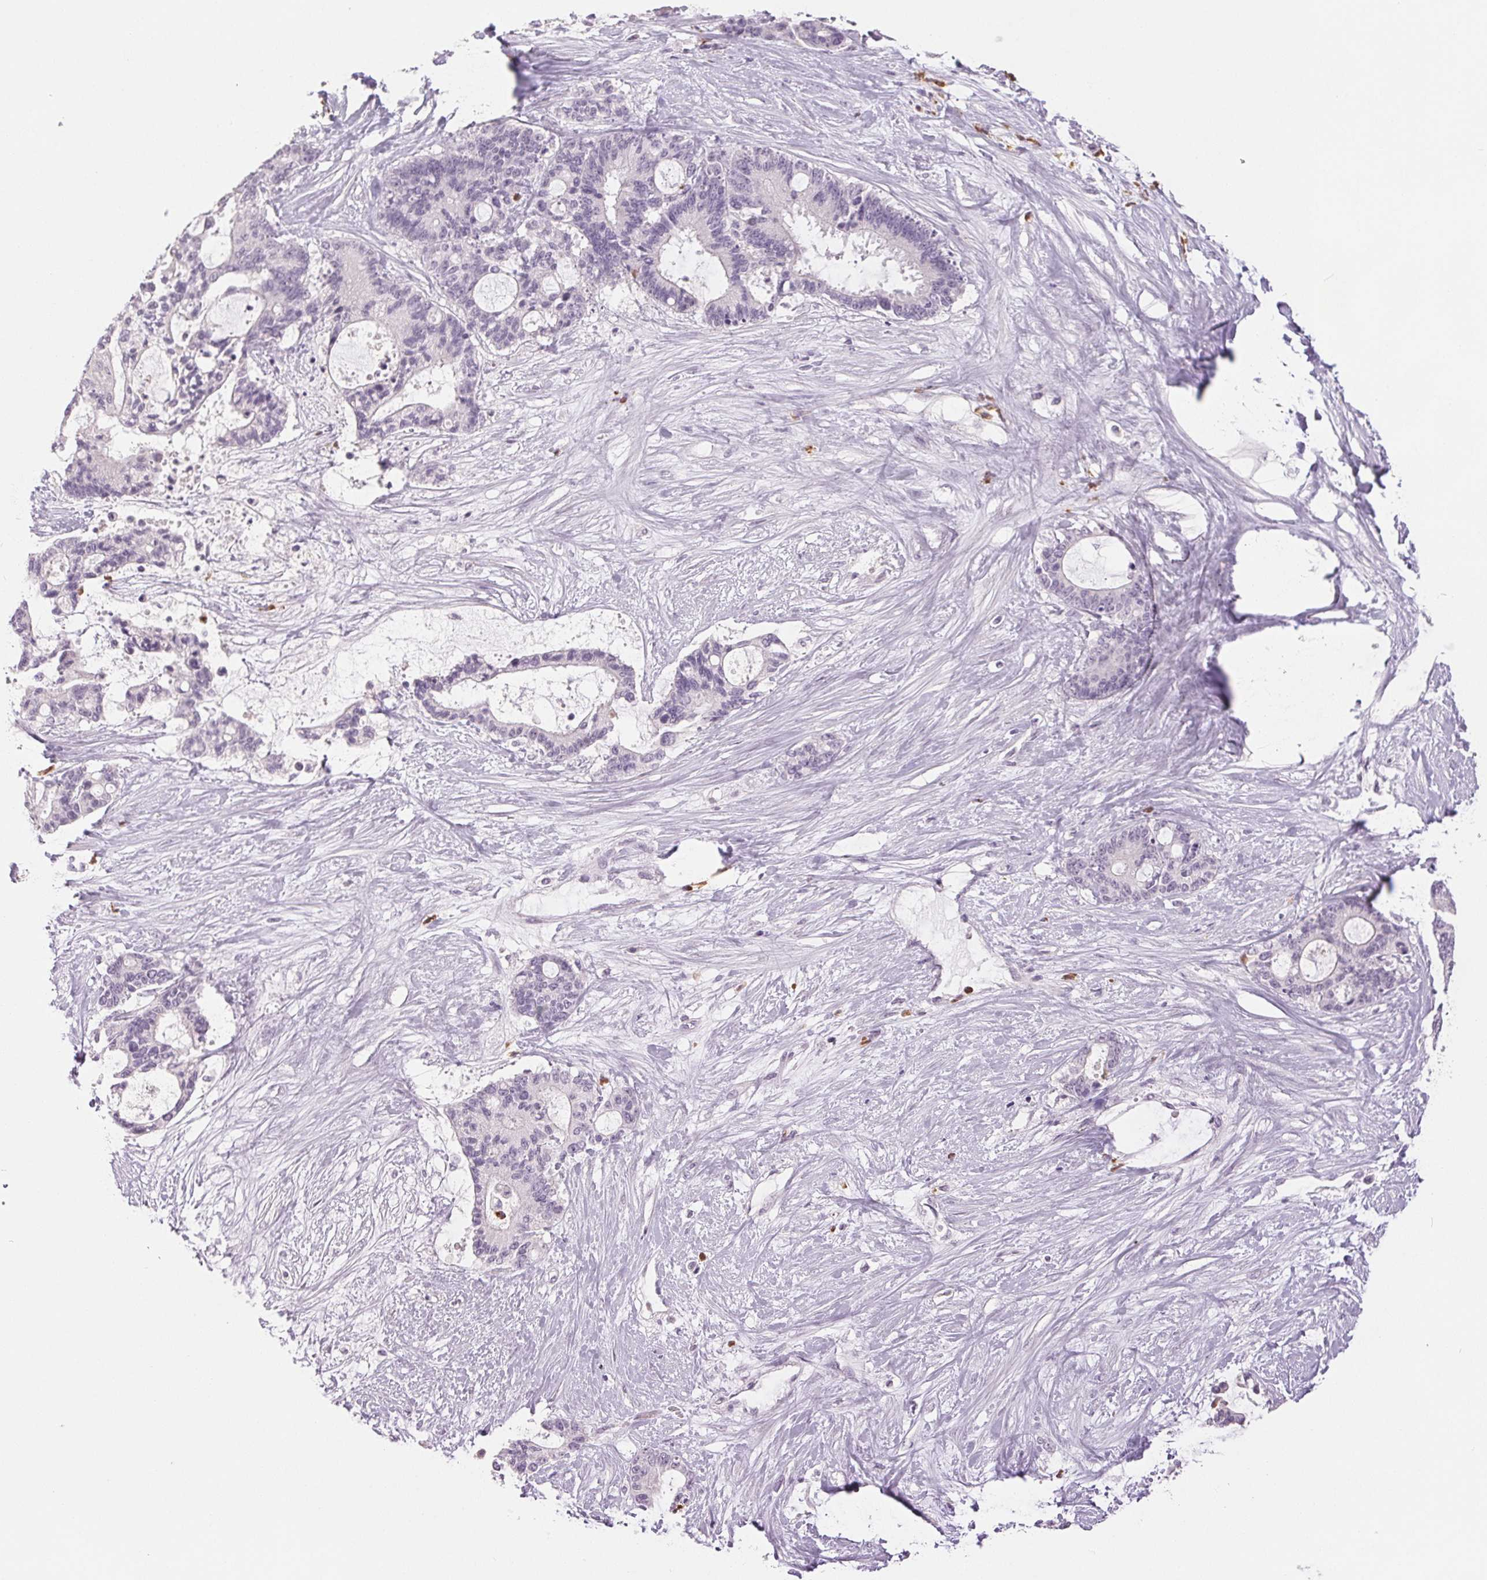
{"staining": {"intensity": "negative", "quantity": "none", "location": "none"}, "tissue": "liver cancer", "cell_type": "Tumor cells", "image_type": "cancer", "snomed": [{"axis": "morphology", "description": "Normal tissue, NOS"}, {"axis": "morphology", "description": "Cholangiocarcinoma"}, {"axis": "topography", "description": "Liver"}, {"axis": "topography", "description": "Peripheral nerve tissue"}], "caption": "Immunohistochemistry (IHC) photomicrograph of liver cholangiocarcinoma stained for a protein (brown), which displays no staining in tumor cells.", "gene": "LTF", "patient": {"sex": "female", "age": 73}}